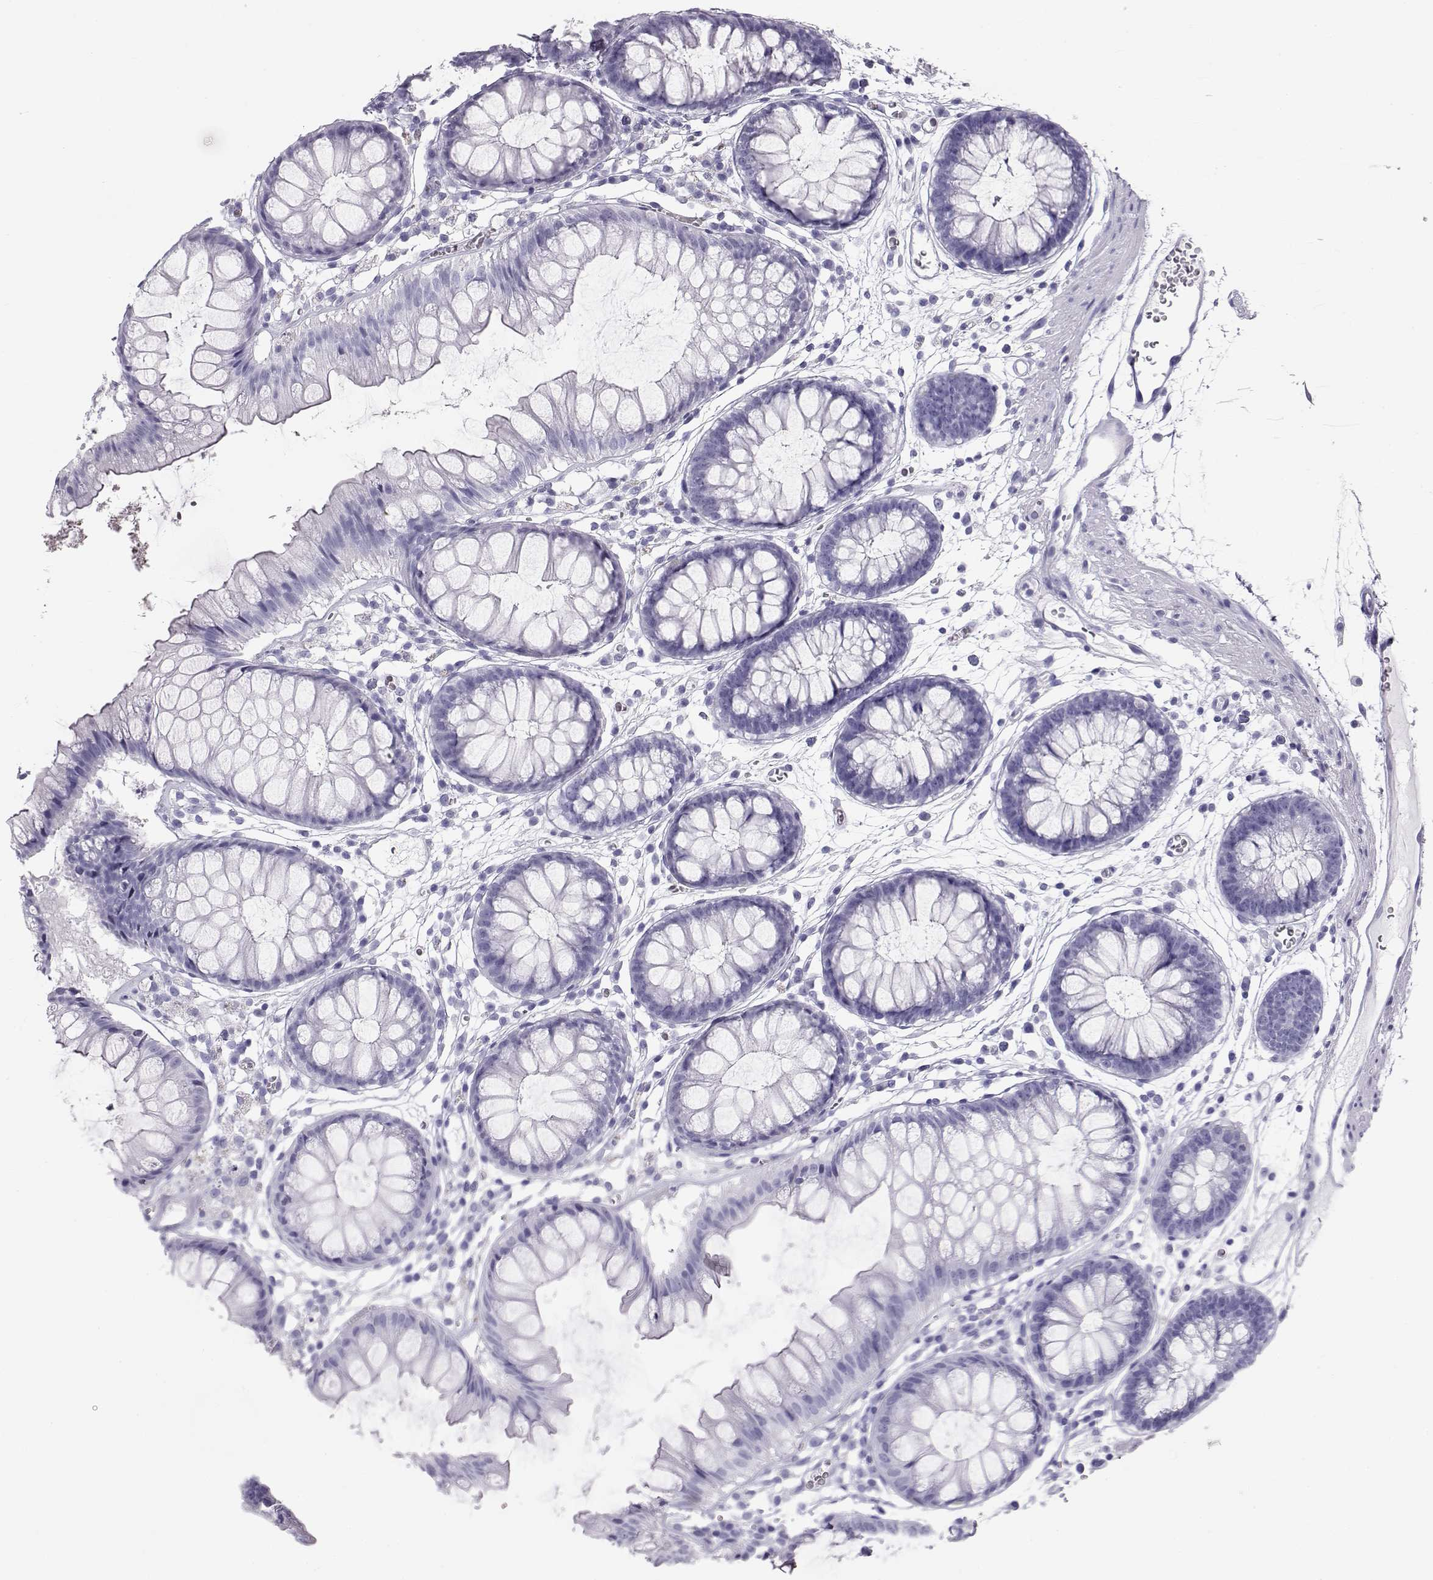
{"staining": {"intensity": "negative", "quantity": "none", "location": "none"}, "tissue": "colon", "cell_type": "Endothelial cells", "image_type": "normal", "snomed": [{"axis": "morphology", "description": "Normal tissue, NOS"}, {"axis": "morphology", "description": "Adenocarcinoma, NOS"}, {"axis": "topography", "description": "Colon"}], "caption": "Human colon stained for a protein using immunohistochemistry demonstrates no expression in endothelial cells.", "gene": "RD3", "patient": {"sex": "male", "age": 65}}